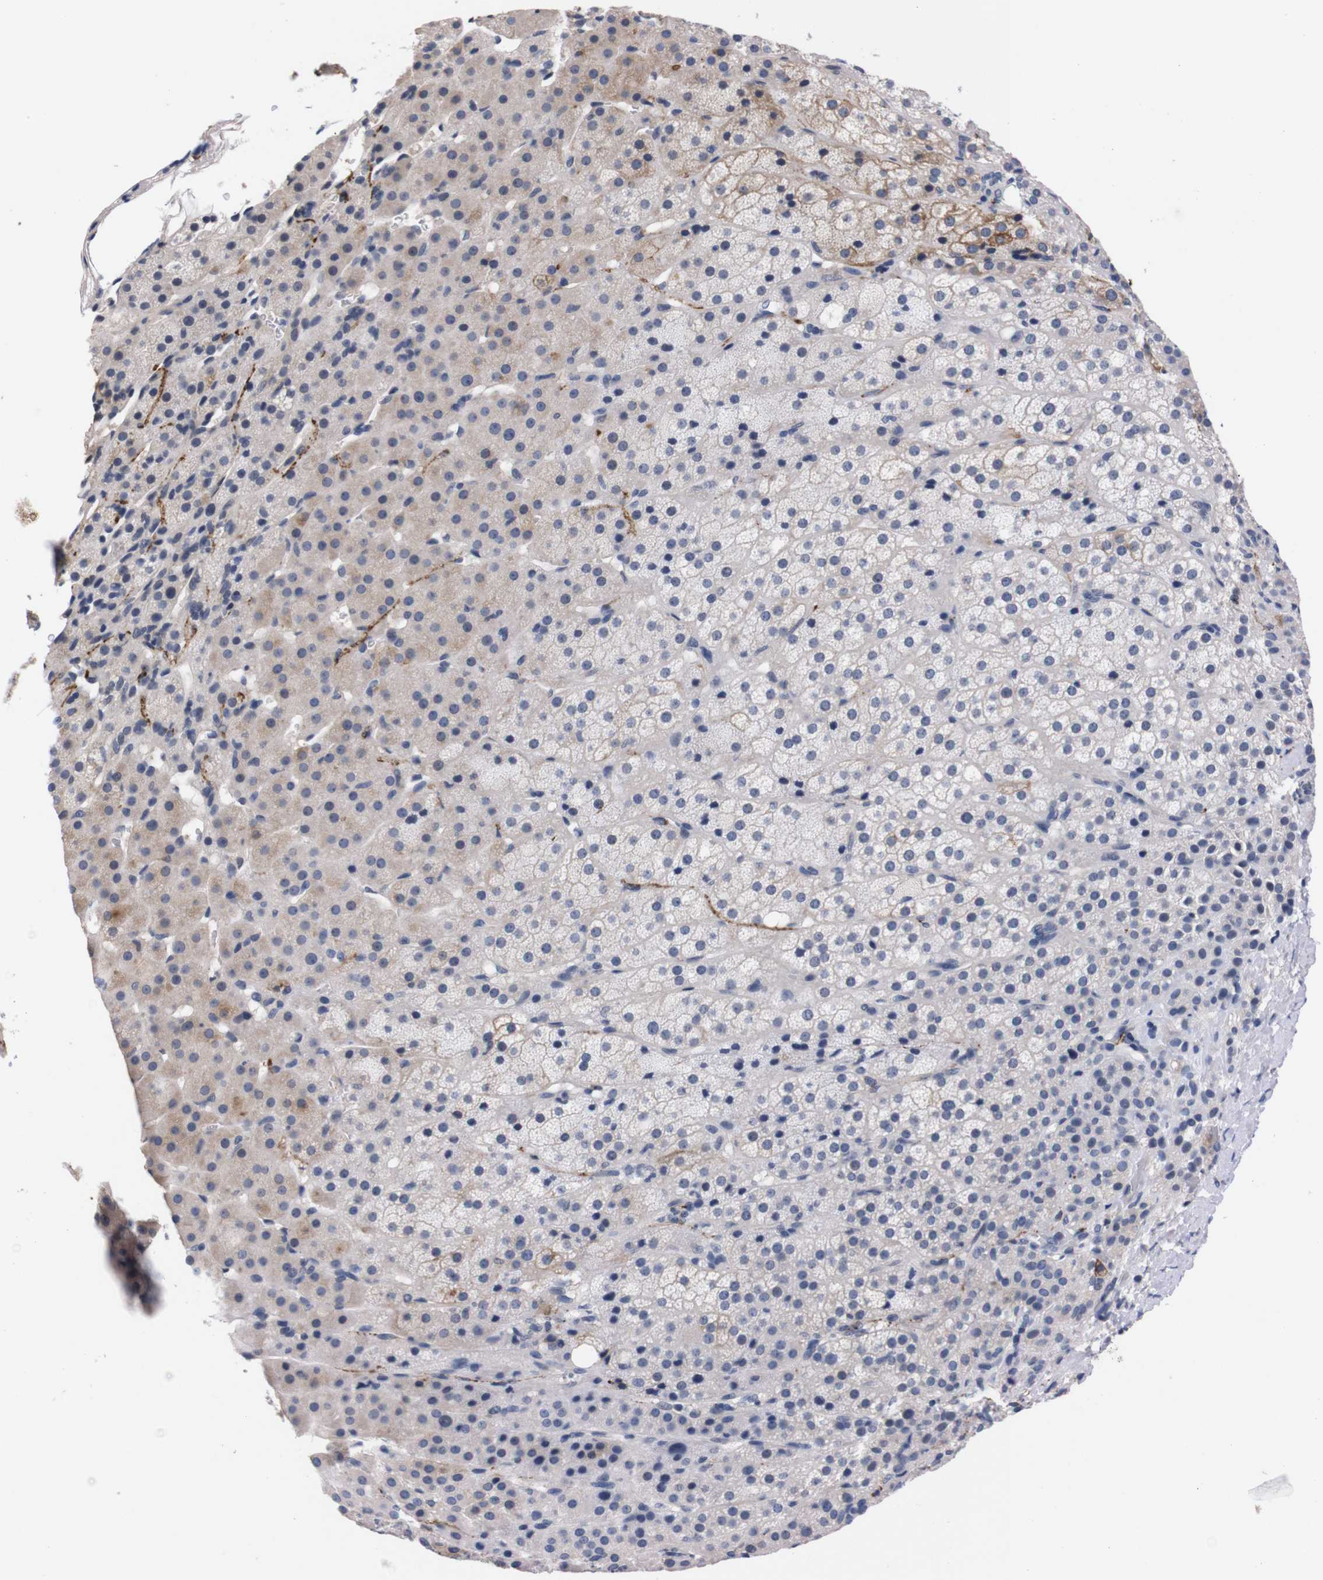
{"staining": {"intensity": "moderate", "quantity": "25%-75%", "location": "cytoplasmic/membranous"}, "tissue": "adrenal gland", "cell_type": "Glandular cells", "image_type": "normal", "snomed": [{"axis": "morphology", "description": "Normal tissue, NOS"}, {"axis": "topography", "description": "Adrenal gland"}], "caption": "A histopathology image showing moderate cytoplasmic/membranous expression in about 25%-75% of glandular cells in normal adrenal gland, as visualized by brown immunohistochemical staining.", "gene": "TNFRSF21", "patient": {"sex": "female", "age": 57}}